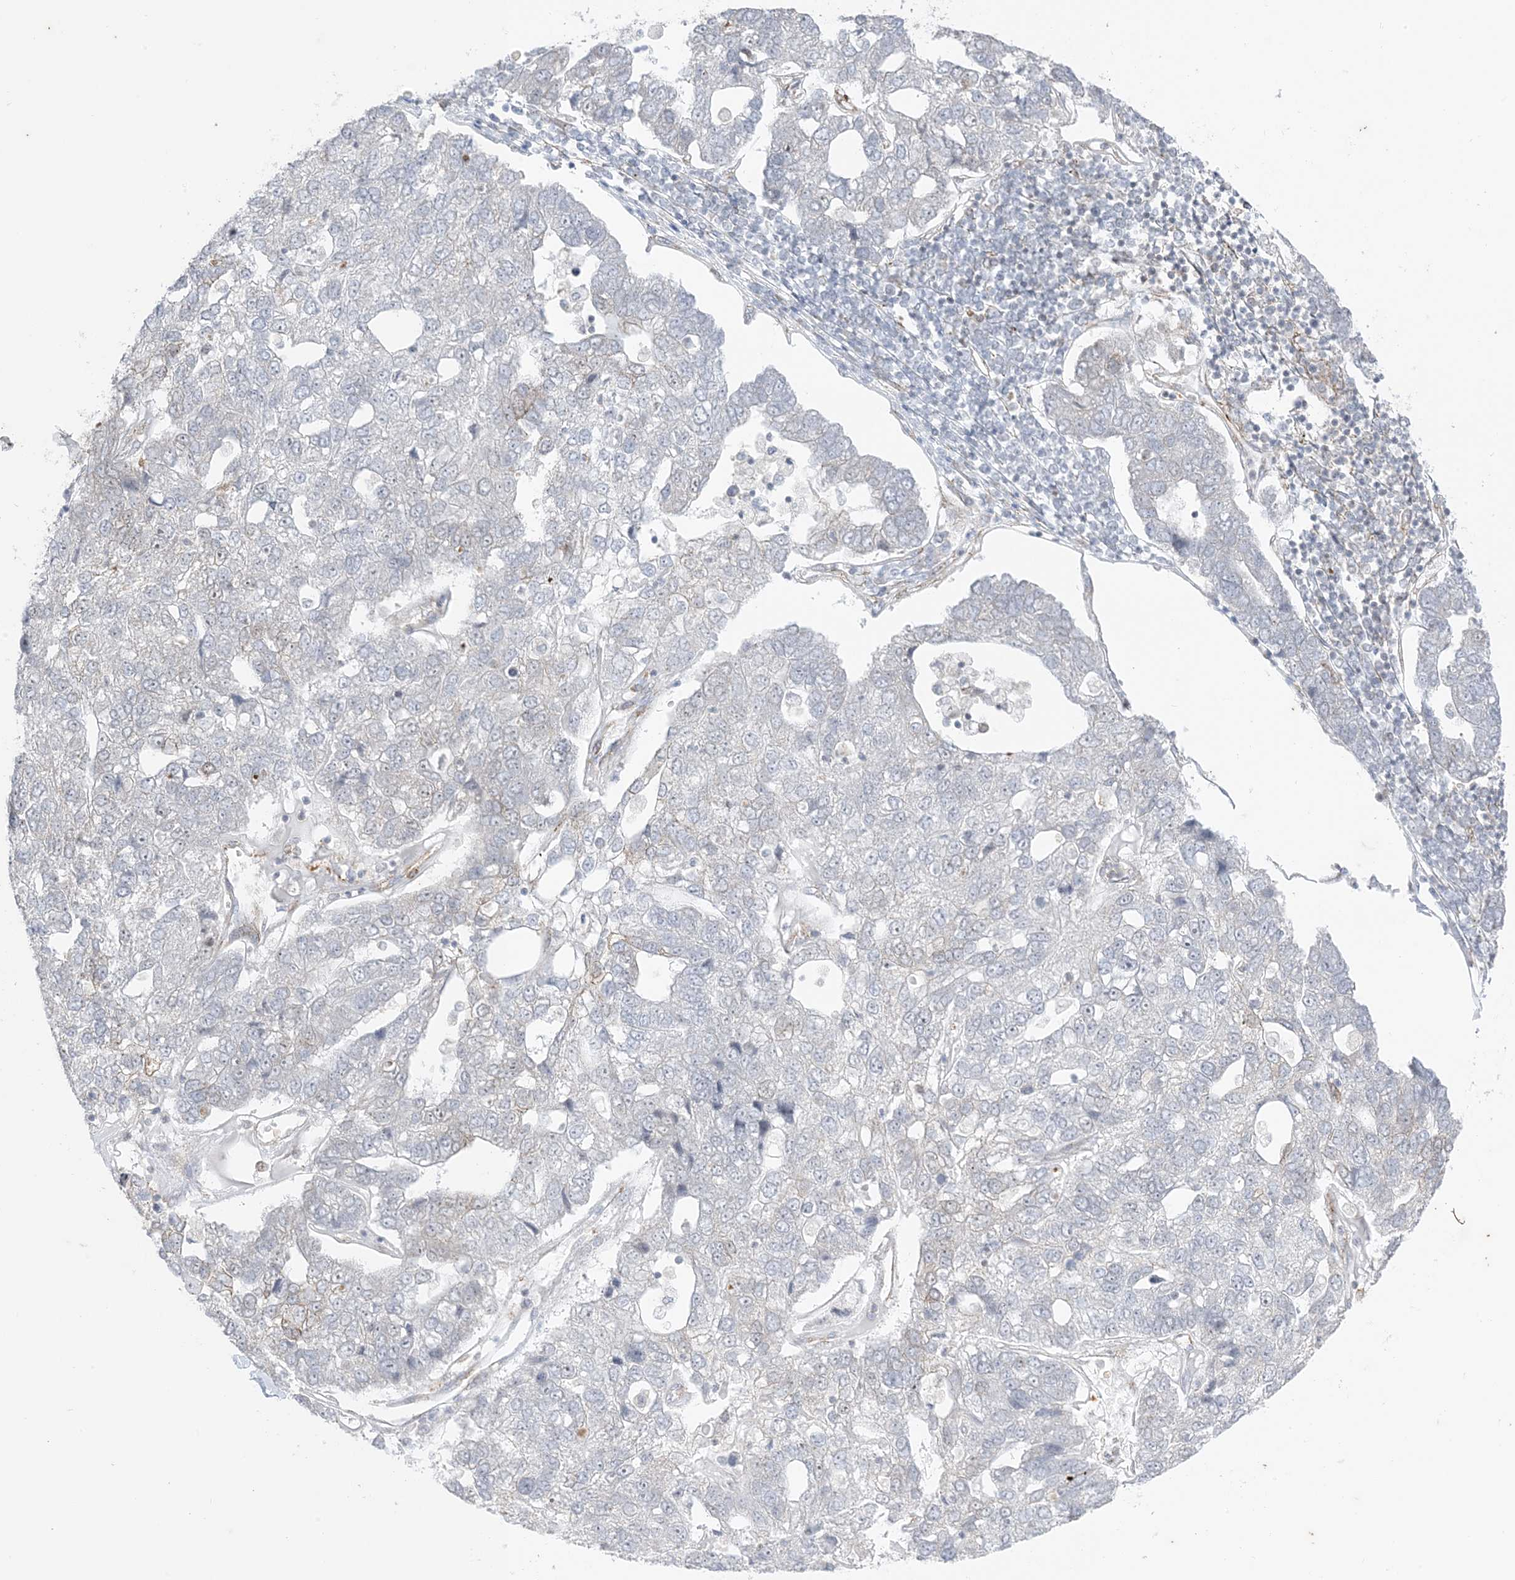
{"staining": {"intensity": "negative", "quantity": "none", "location": "none"}, "tissue": "pancreatic cancer", "cell_type": "Tumor cells", "image_type": "cancer", "snomed": [{"axis": "morphology", "description": "Adenocarcinoma, NOS"}, {"axis": "topography", "description": "Pancreas"}], "caption": "Immunohistochemistry (IHC) histopathology image of neoplastic tissue: human adenocarcinoma (pancreatic) stained with DAB (3,3'-diaminobenzidine) exhibits no significant protein staining in tumor cells. (Brightfield microscopy of DAB immunohistochemistry (IHC) at high magnification).", "gene": "RAC1", "patient": {"sex": "female", "age": 61}}